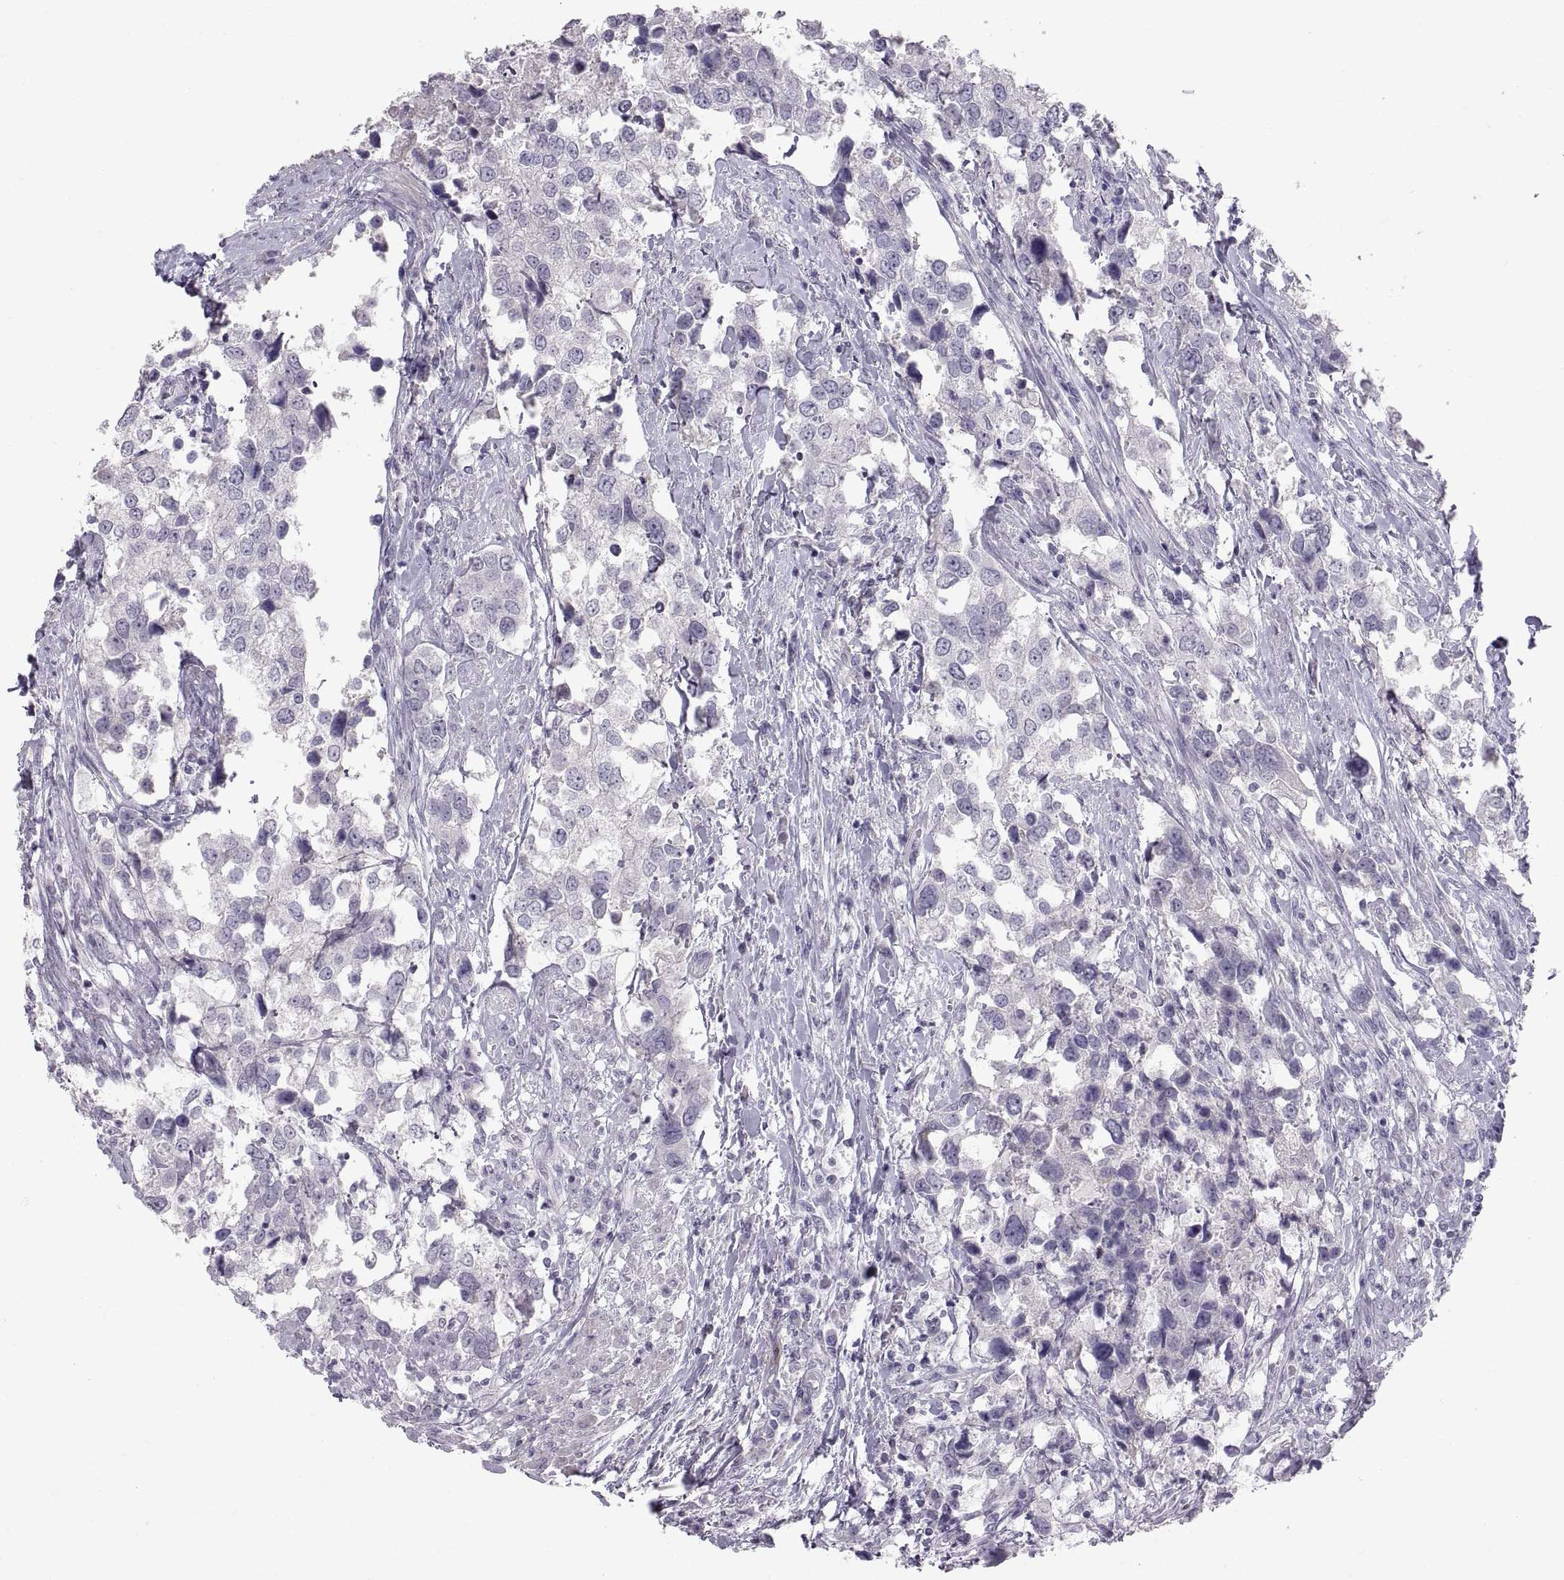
{"staining": {"intensity": "negative", "quantity": "none", "location": "none"}, "tissue": "urothelial cancer", "cell_type": "Tumor cells", "image_type": "cancer", "snomed": [{"axis": "morphology", "description": "Urothelial carcinoma, NOS"}, {"axis": "morphology", "description": "Urothelial carcinoma, High grade"}, {"axis": "topography", "description": "Urinary bladder"}], "caption": "The image displays no staining of tumor cells in high-grade urothelial carcinoma.", "gene": "SPACDR", "patient": {"sex": "male", "age": 63}}